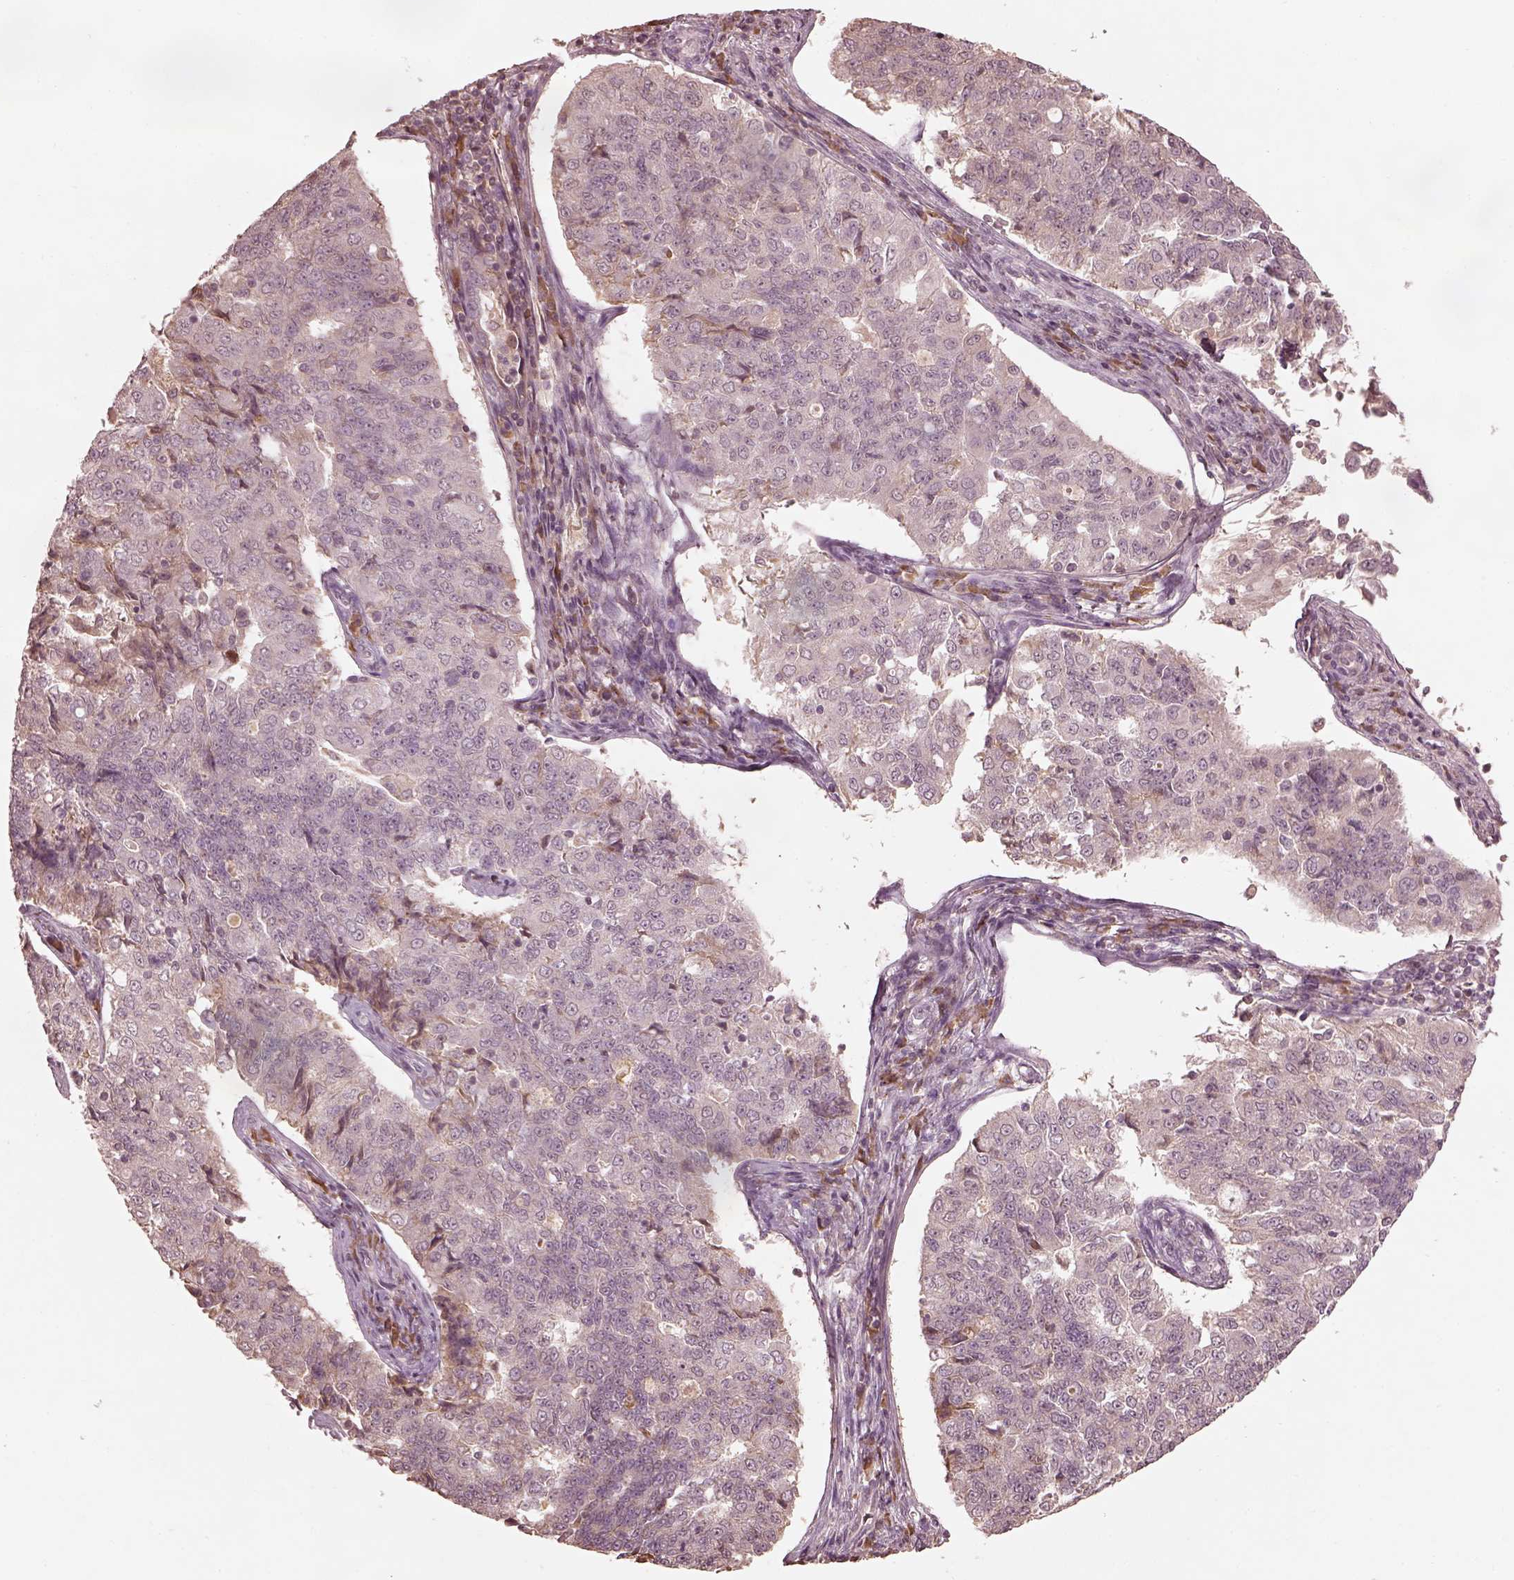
{"staining": {"intensity": "negative", "quantity": "none", "location": "none"}, "tissue": "endometrial cancer", "cell_type": "Tumor cells", "image_type": "cancer", "snomed": [{"axis": "morphology", "description": "Adenocarcinoma, NOS"}, {"axis": "topography", "description": "Endometrium"}], "caption": "Protein analysis of endometrial cancer (adenocarcinoma) demonstrates no significant staining in tumor cells.", "gene": "CALR3", "patient": {"sex": "female", "age": 43}}